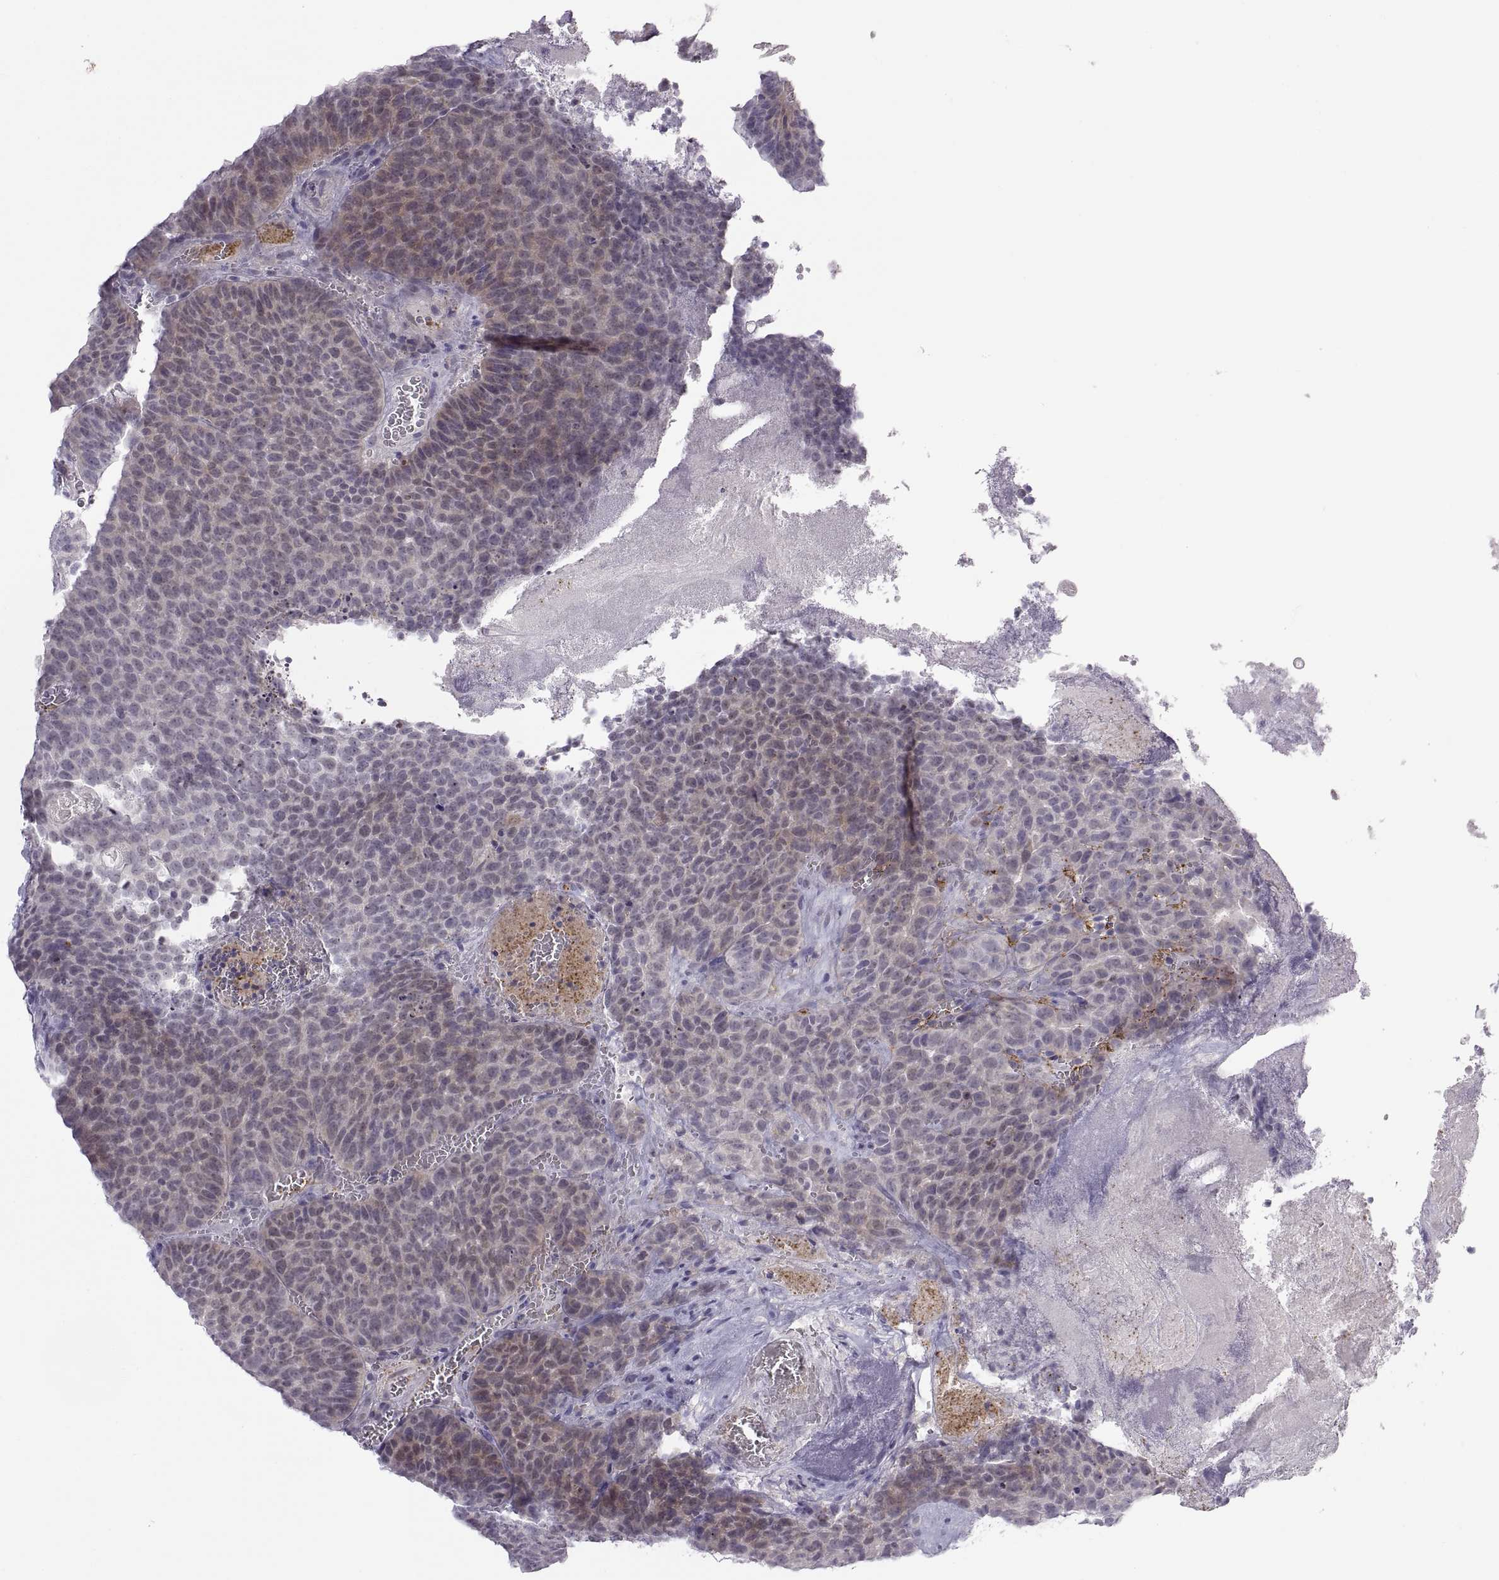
{"staining": {"intensity": "weak", "quantity": "<25%", "location": "cytoplasmic/membranous"}, "tissue": "urothelial cancer", "cell_type": "Tumor cells", "image_type": "cancer", "snomed": [{"axis": "morphology", "description": "Urothelial carcinoma, Low grade"}, {"axis": "topography", "description": "Urinary bladder"}], "caption": "Immunohistochemical staining of human urothelial cancer exhibits no significant staining in tumor cells. The staining is performed using DAB brown chromogen with nuclei counter-stained in using hematoxylin.", "gene": "TTC21A", "patient": {"sex": "female", "age": 62}}